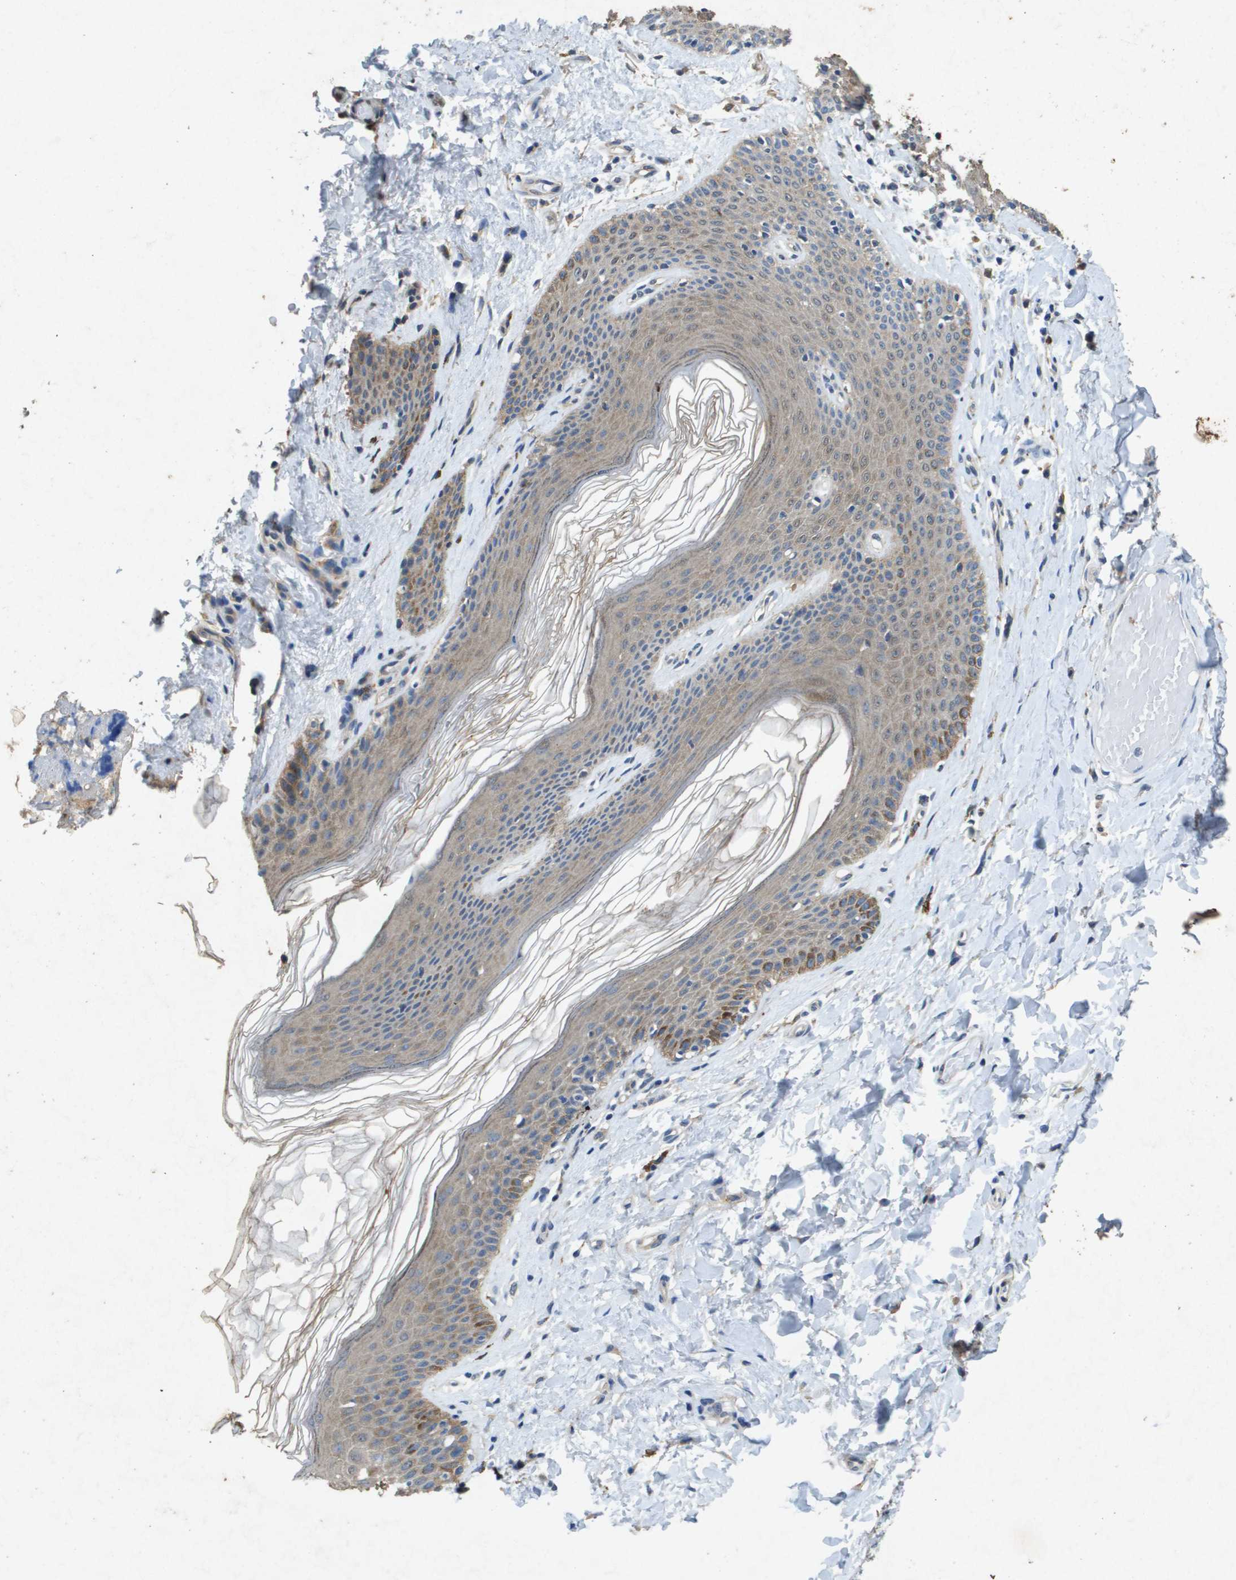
{"staining": {"intensity": "moderate", "quantity": "25%-75%", "location": "cytoplasmic/membranous"}, "tissue": "skin", "cell_type": "Epidermal cells", "image_type": "normal", "snomed": [{"axis": "morphology", "description": "Normal tissue, NOS"}, {"axis": "topography", "description": "Vulva"}], "caption": "This is a micrograph of immunohistochemistry staining of unremarkable skin, which shows moderate positivity in the cytoplasmic/membranous of epidermal cells.", "gene": "PTPRT", "patient": {"sex": "female", "age": 66}}